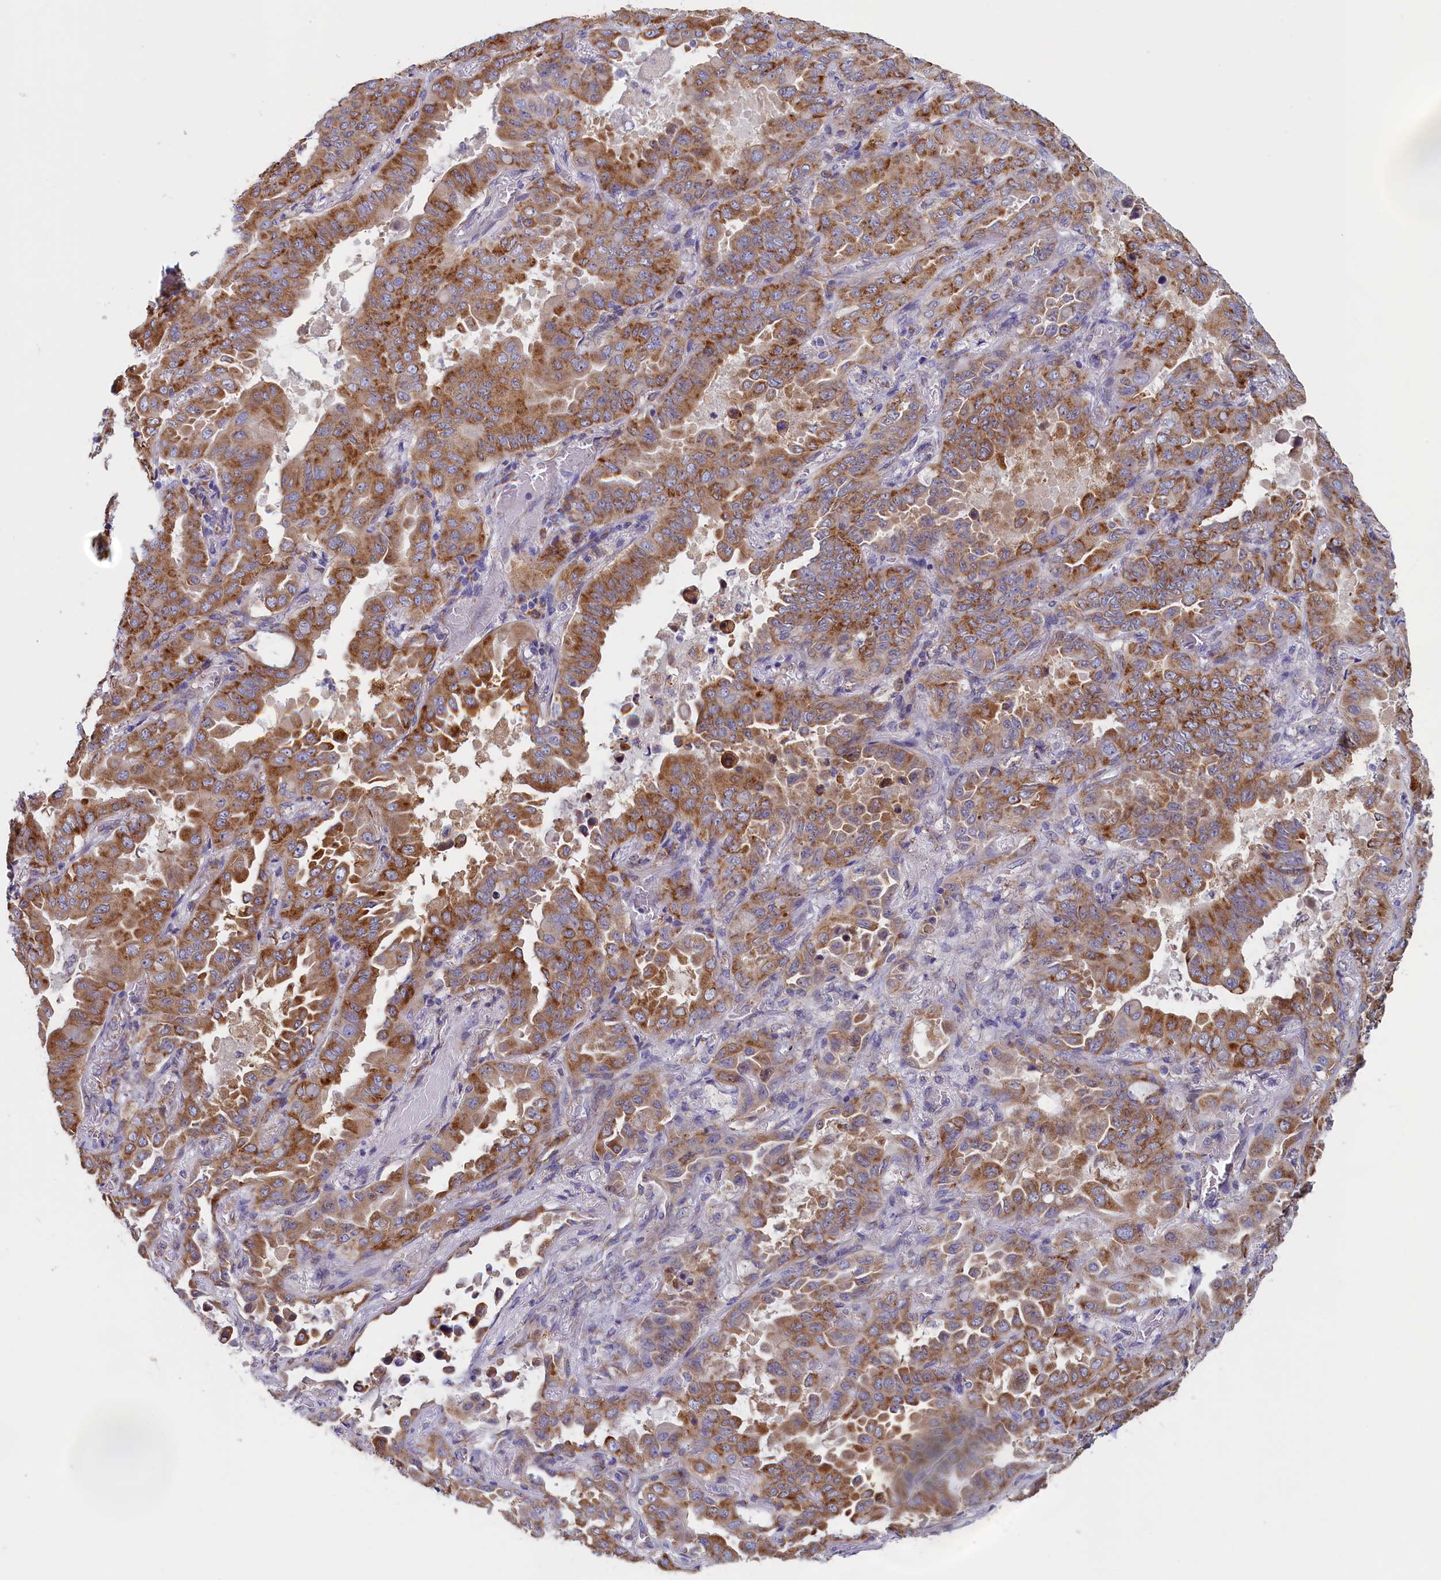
{"staining": {"intensity": "moderate", "quantity": ">75%", "location": "cytoplasmic/membranous"}, "tissue": "lung cancer", "cell_type": "Tumor cells", "image_type": "cancer", "snomed": [{"axis": "morphology", "description": "Adenocarcinoma, NOS"}, {"axis": "topography", "description": "Lung"}], "caption": "Immunohistochemistry (IHC) of lung cancer (adenocarcinoma) exhibits medium levels of moderate cytoplasmic/membranous expression in approximately >75% of tumor cells.", "gene": "CCDC68", "patient": {"sex": "male", "age": 64}}